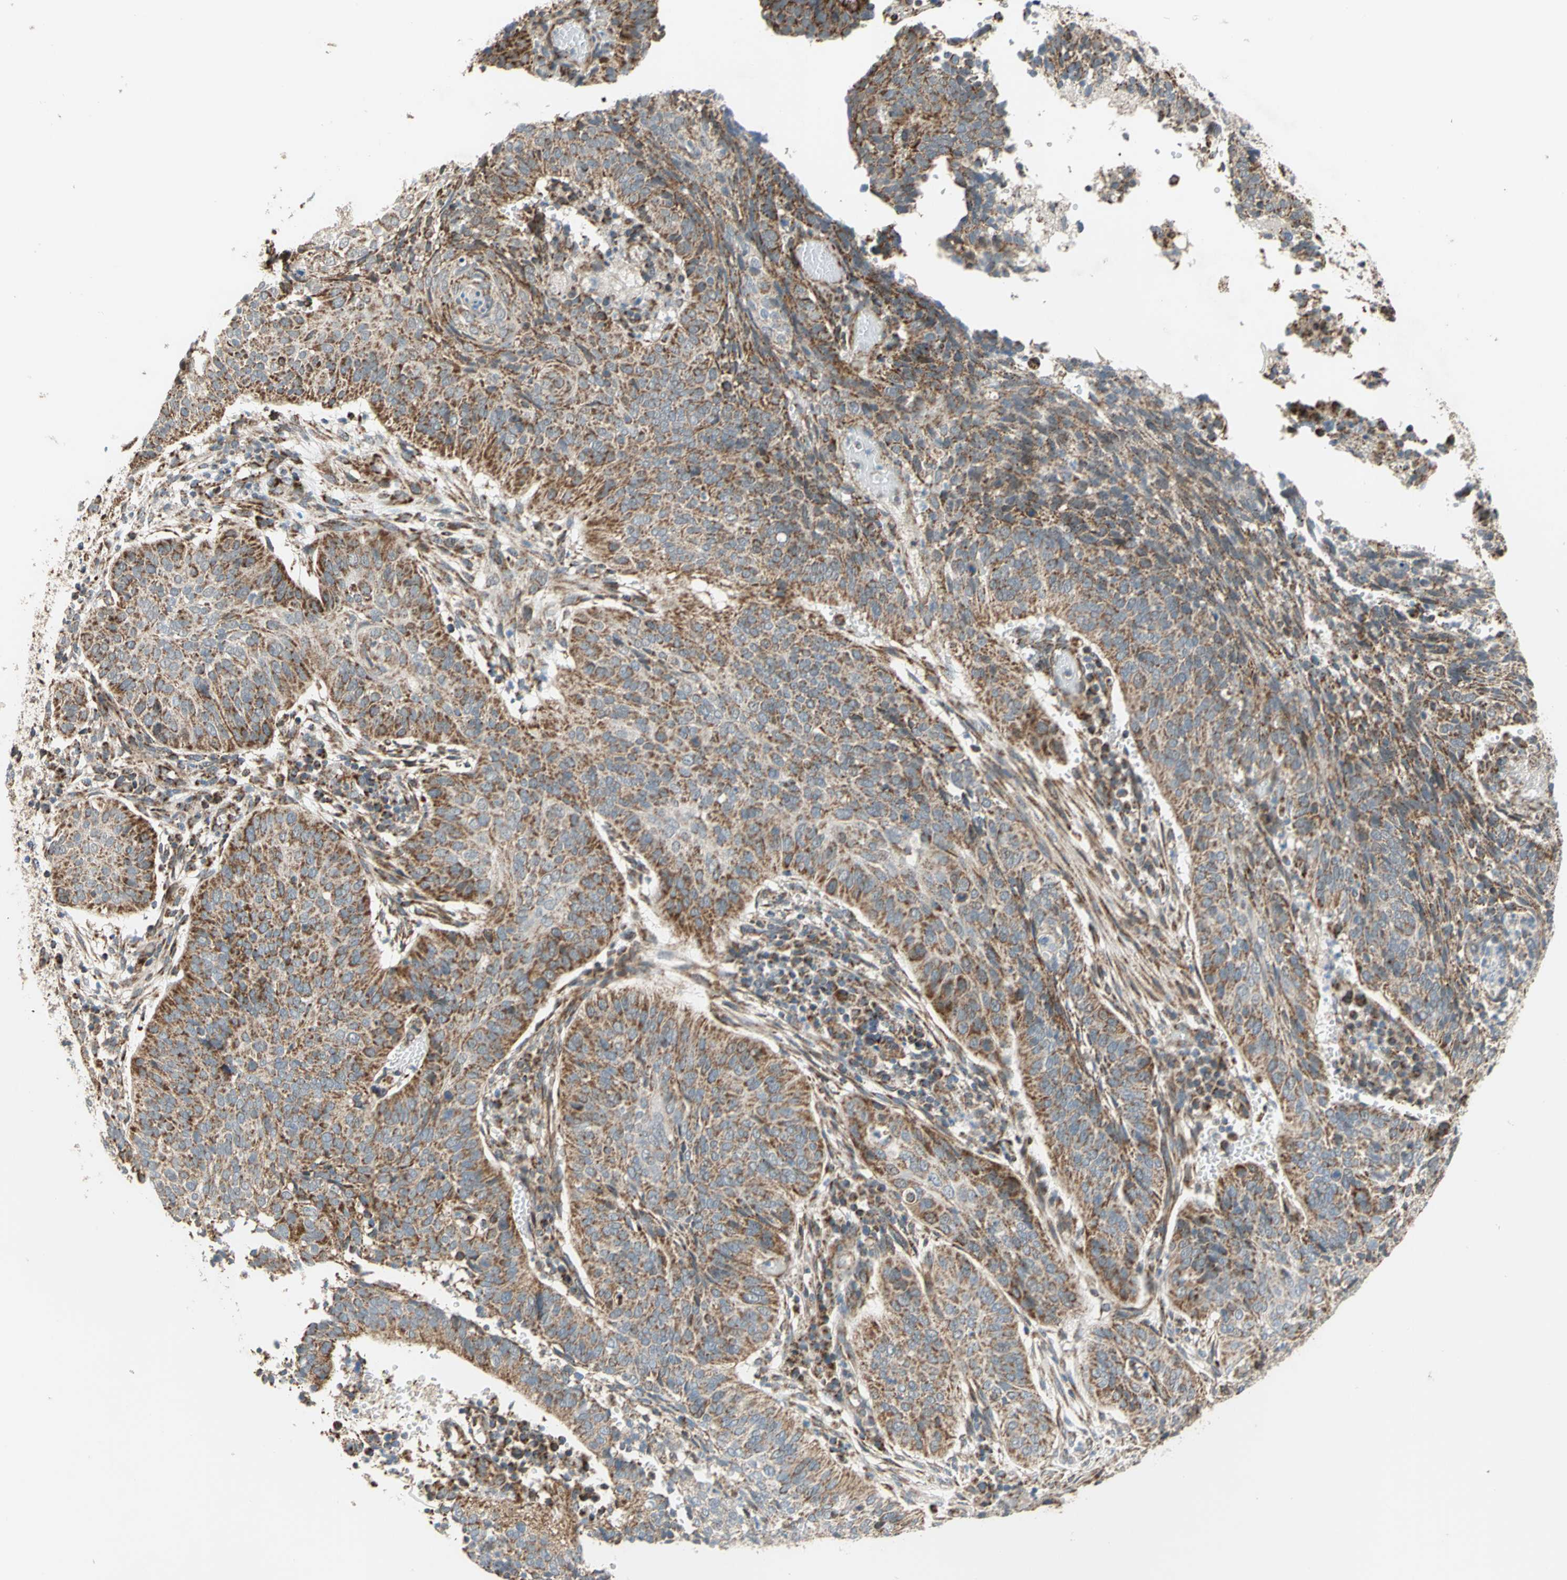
{"staining": {"intensity": "moderate", "quantity": ">75%", "location": "cytoplasmic/membranous"}, "tissue": "cervical cancer", "cell_type": "Tumor cells", "image_type": "cancer", "snomed": [{"axis": "morphology", "description": "Squamous cell carcinoma, NOS"}, {"axis": "topography", "description": "Cervix"}], "caption": "Tumor cells display medium levels of moderate cytoplasmic/membranous expression in approximately >75% of cells in cervical cancer (squamous cell carcinoma). (Brightfield microscopy of DAB IHC at high magnification).", "gene": "MRPS22", "patient": {"sex": "female", "age": 39}}